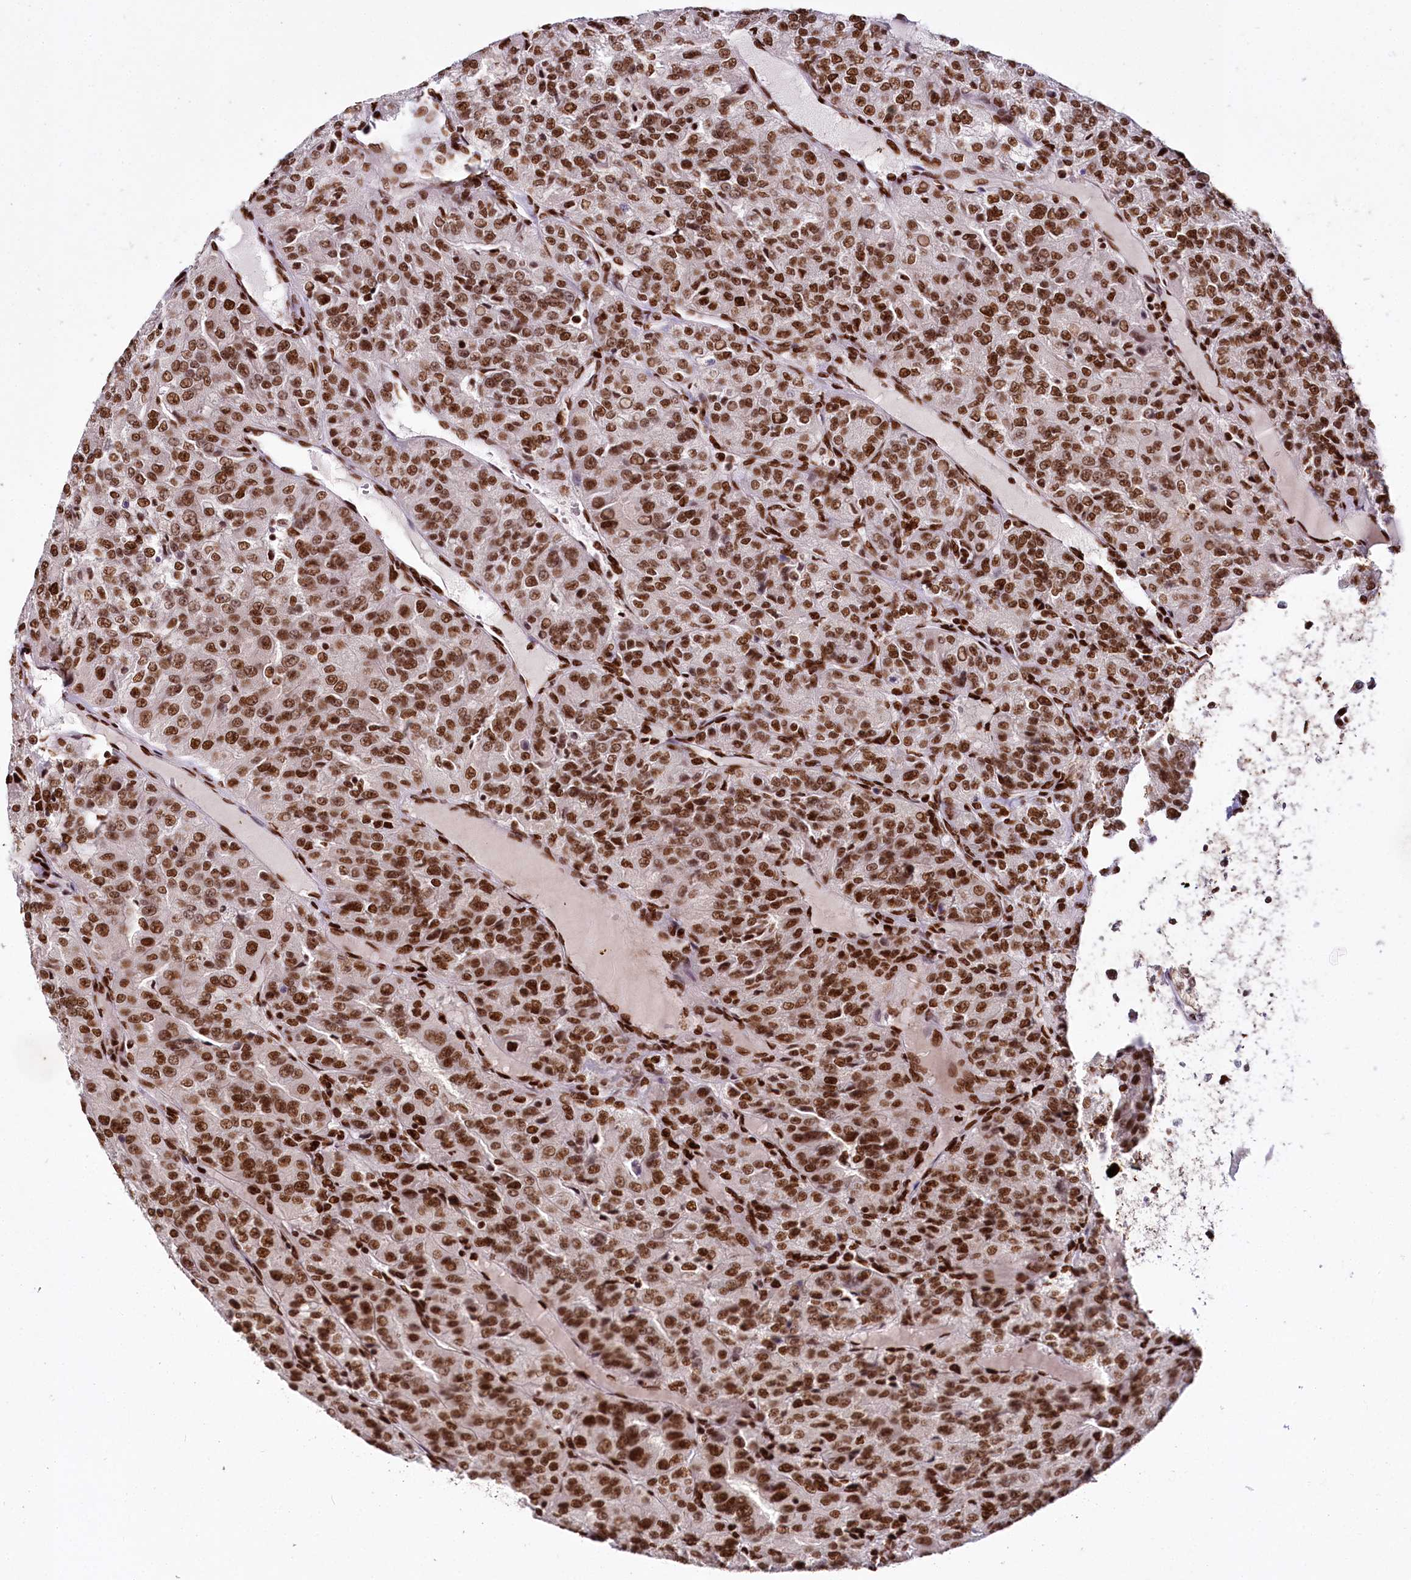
{"staining": {"intensity": "strong", "quantity": ">75%", "location": "nuclear"}, "tissue": "renal cancer", "cell_type": "Tumor cells", "image_type": "cancer", "snomed": [{"axis": "morphology", "description": "Adenocarcinoma, NOS"}, {"axis": "topography", "description": "Kidney"}], "caption": "Human renal cancer stained for a protein (brown) demonstrates strong nuclear positive expression in about >75% of tumor cells.", "gene": "SMARCE1", "patient": {"sex": "female", "age": 63}}